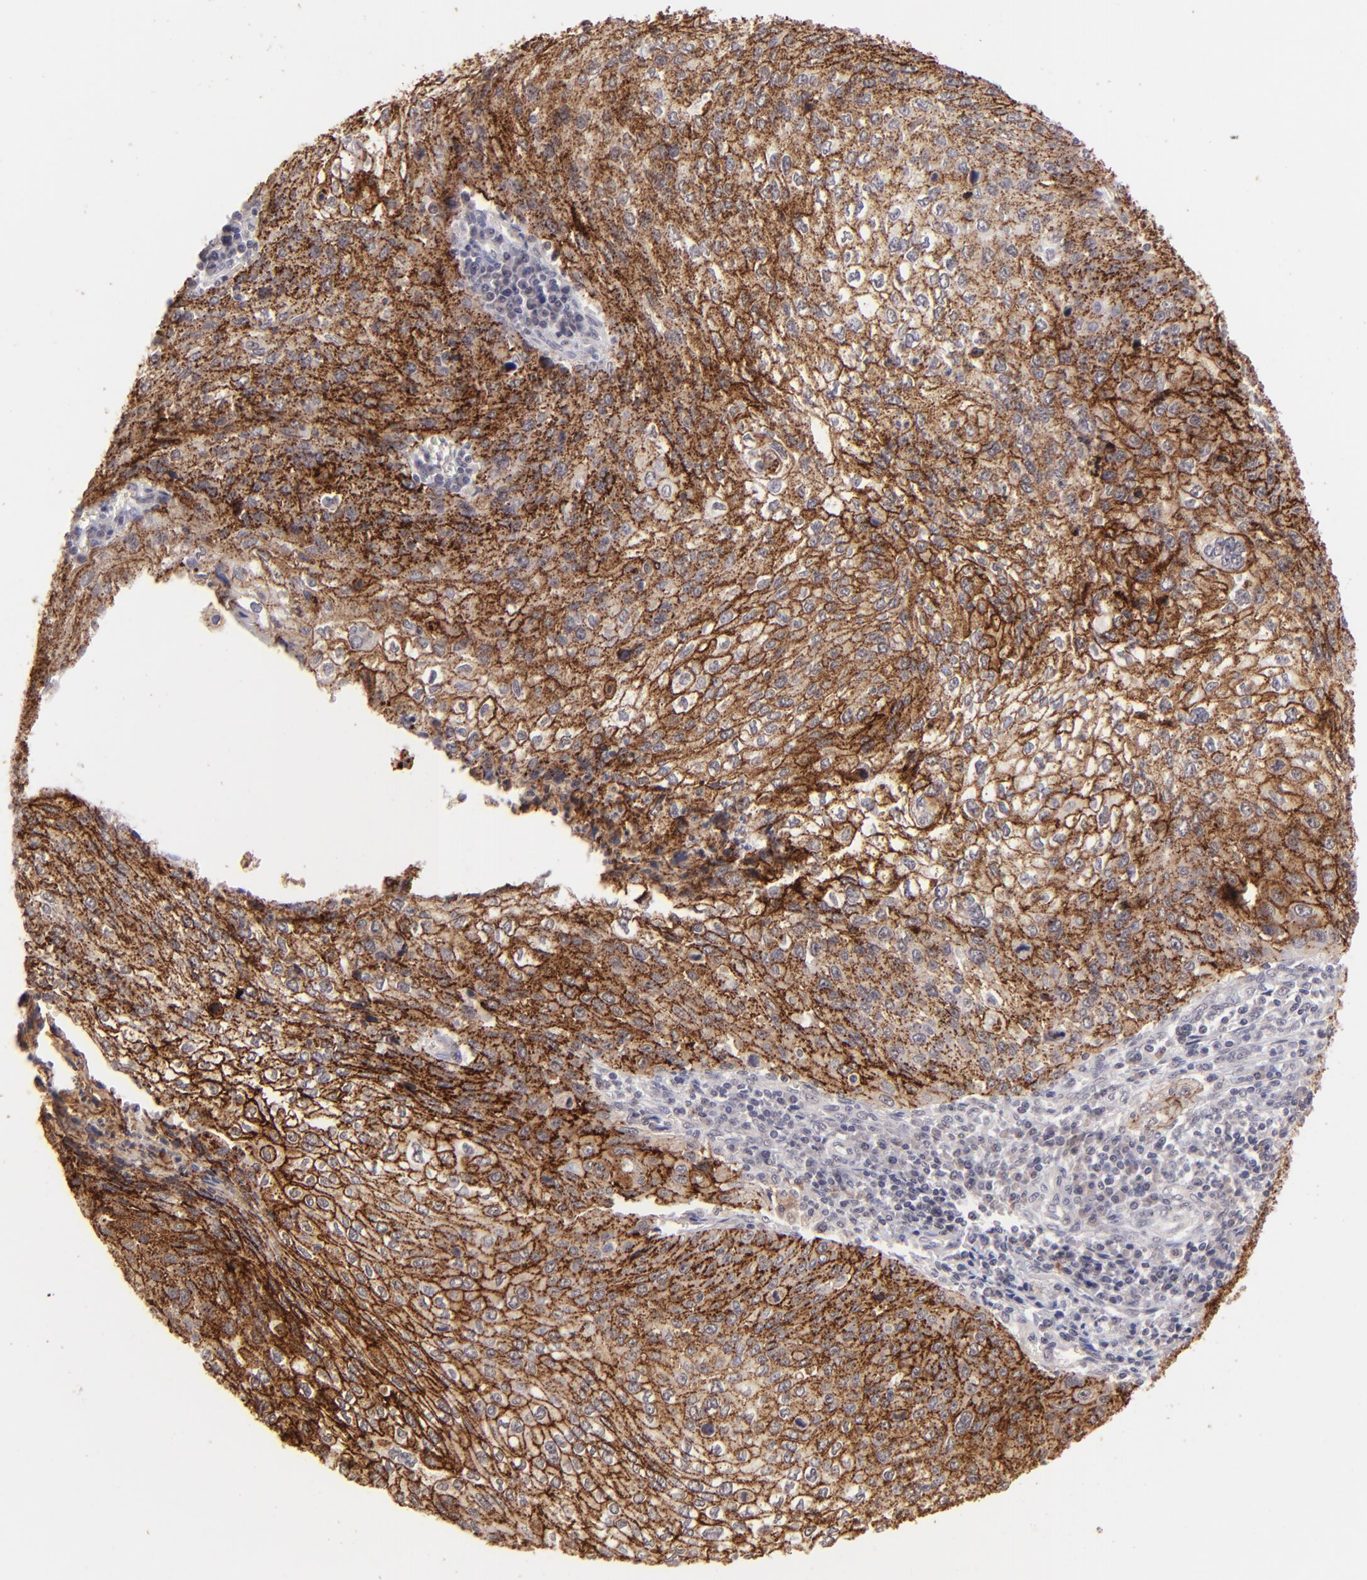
{"staining": {"intensity": "strong", "quantity": ">75%", "location": "cytoplasmic/membranous"}, "tissue": "cervical cancer", "cell_type": "Tumor cells", "image_type": "cancer", "snomed": [{"axis": "morphology", "description": "Squamous cell carcinoma, NOS"}, {"axis": "topography", "description": "Cervix"}], "caption": "High-magnification brightfield microscopy of cervical cancer stained with DAB (brown) and counterstained with hematoxylin (blue). tumor cells exhibit strong cytoplasmic/membranous expression is appreciated in about>75% of cells.", "gene": "CLDN1", "patient": {"sex": "female", "age": 32}}